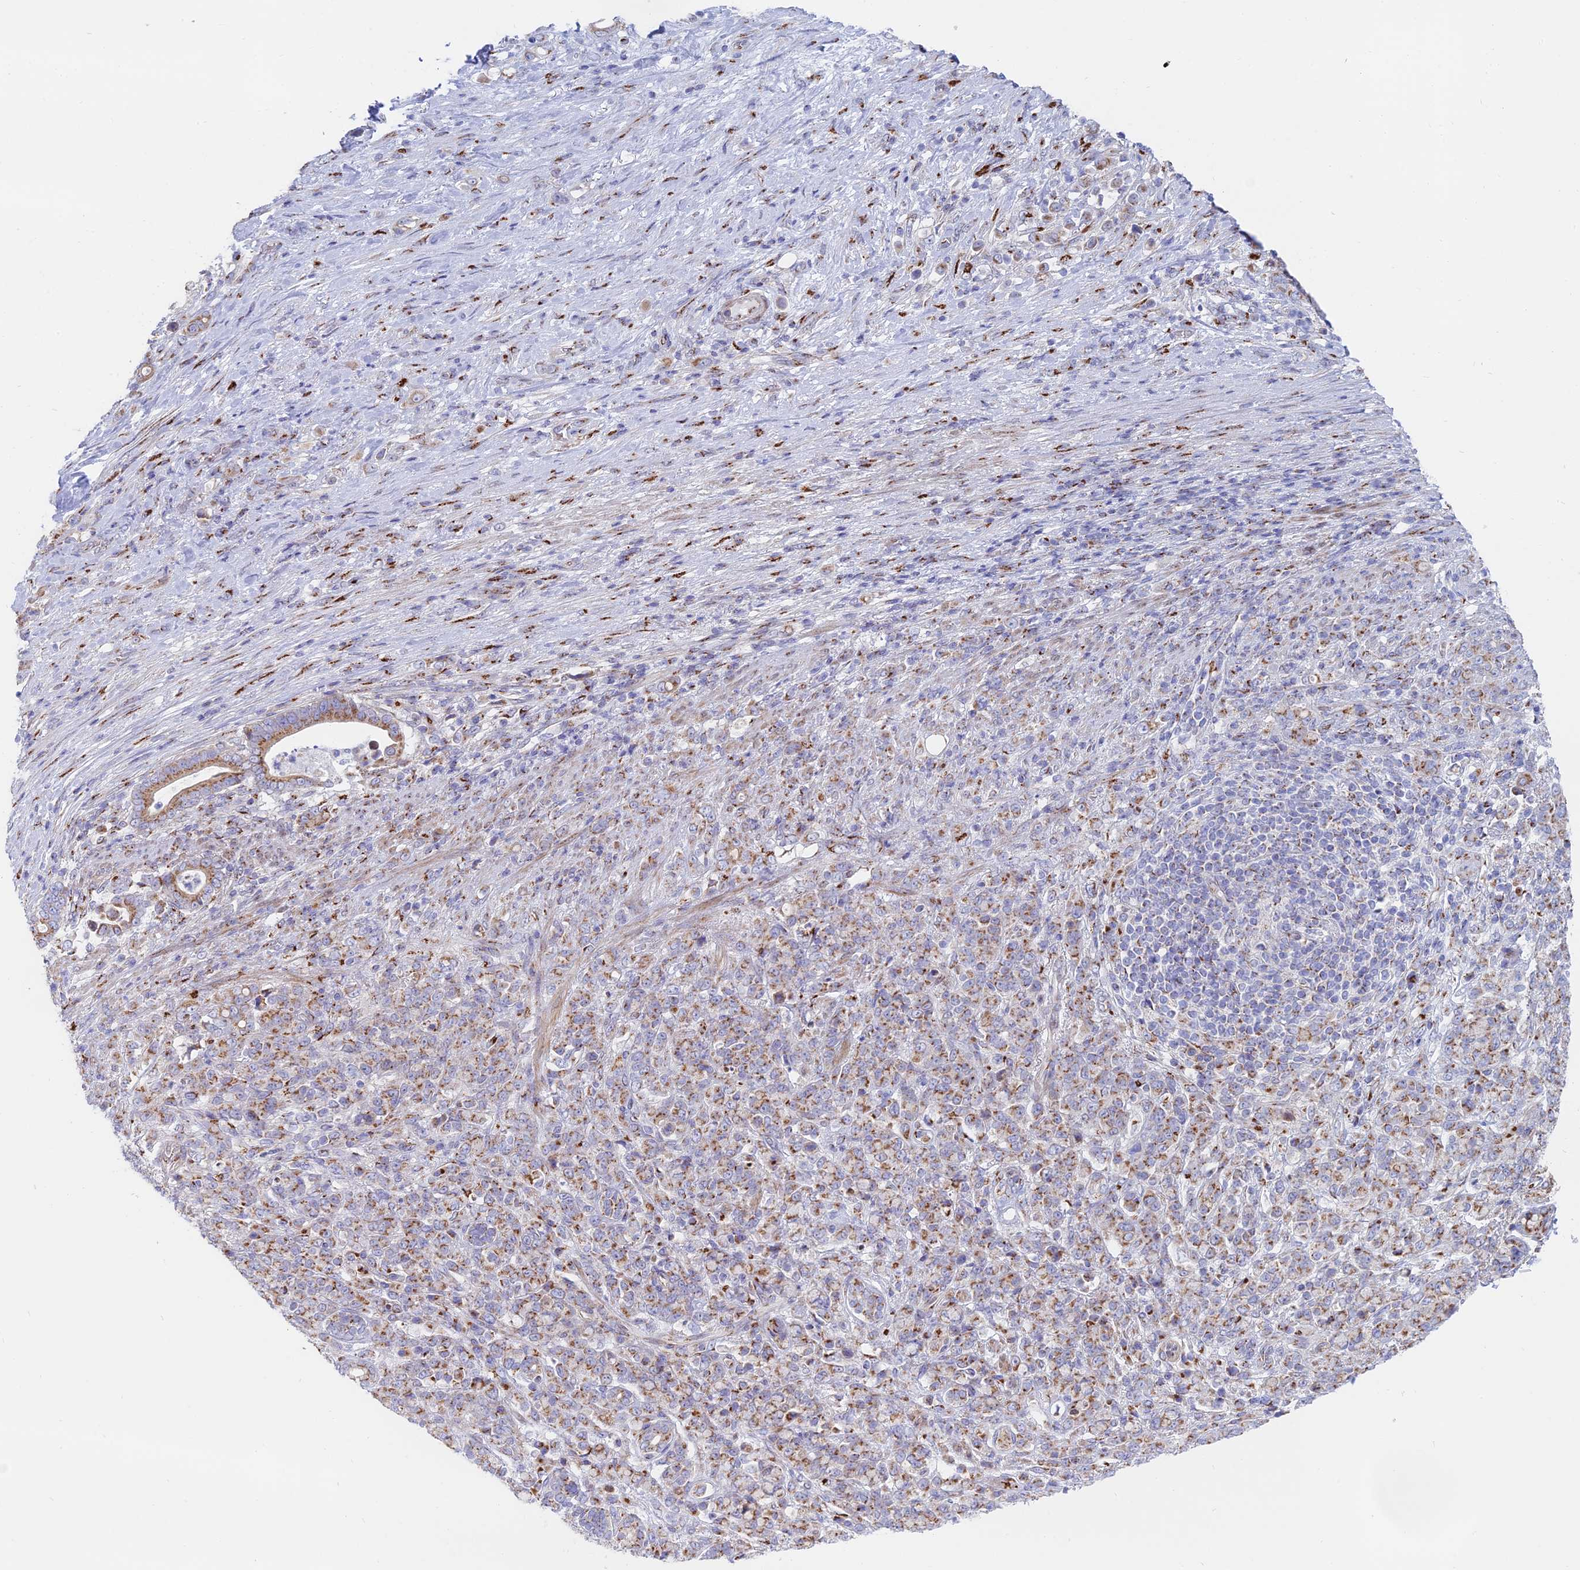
{"staining": {"intensity": "moderate", "quantity": "25%-75%", "location": "cytoplasmic/membranous"}, "tissue": "stomach cancer", "cell_type": "Tumor cells", "image_type": "cancer", "snomed": [{"axis": "morphology", "description": "Adenocarcinoma, NOS"}, {"axis": "topography", "description": "Stomach"}], "caption": "IHC photomicrograph of human stomach cancer stained for a protein (brown), which reveals medium levels of moderate cytoplasmic/membranous expression in about 25%-75% of tumor cells.", "gene": "HS2ST1", "patient": {"sex": "female", "age": 79}}